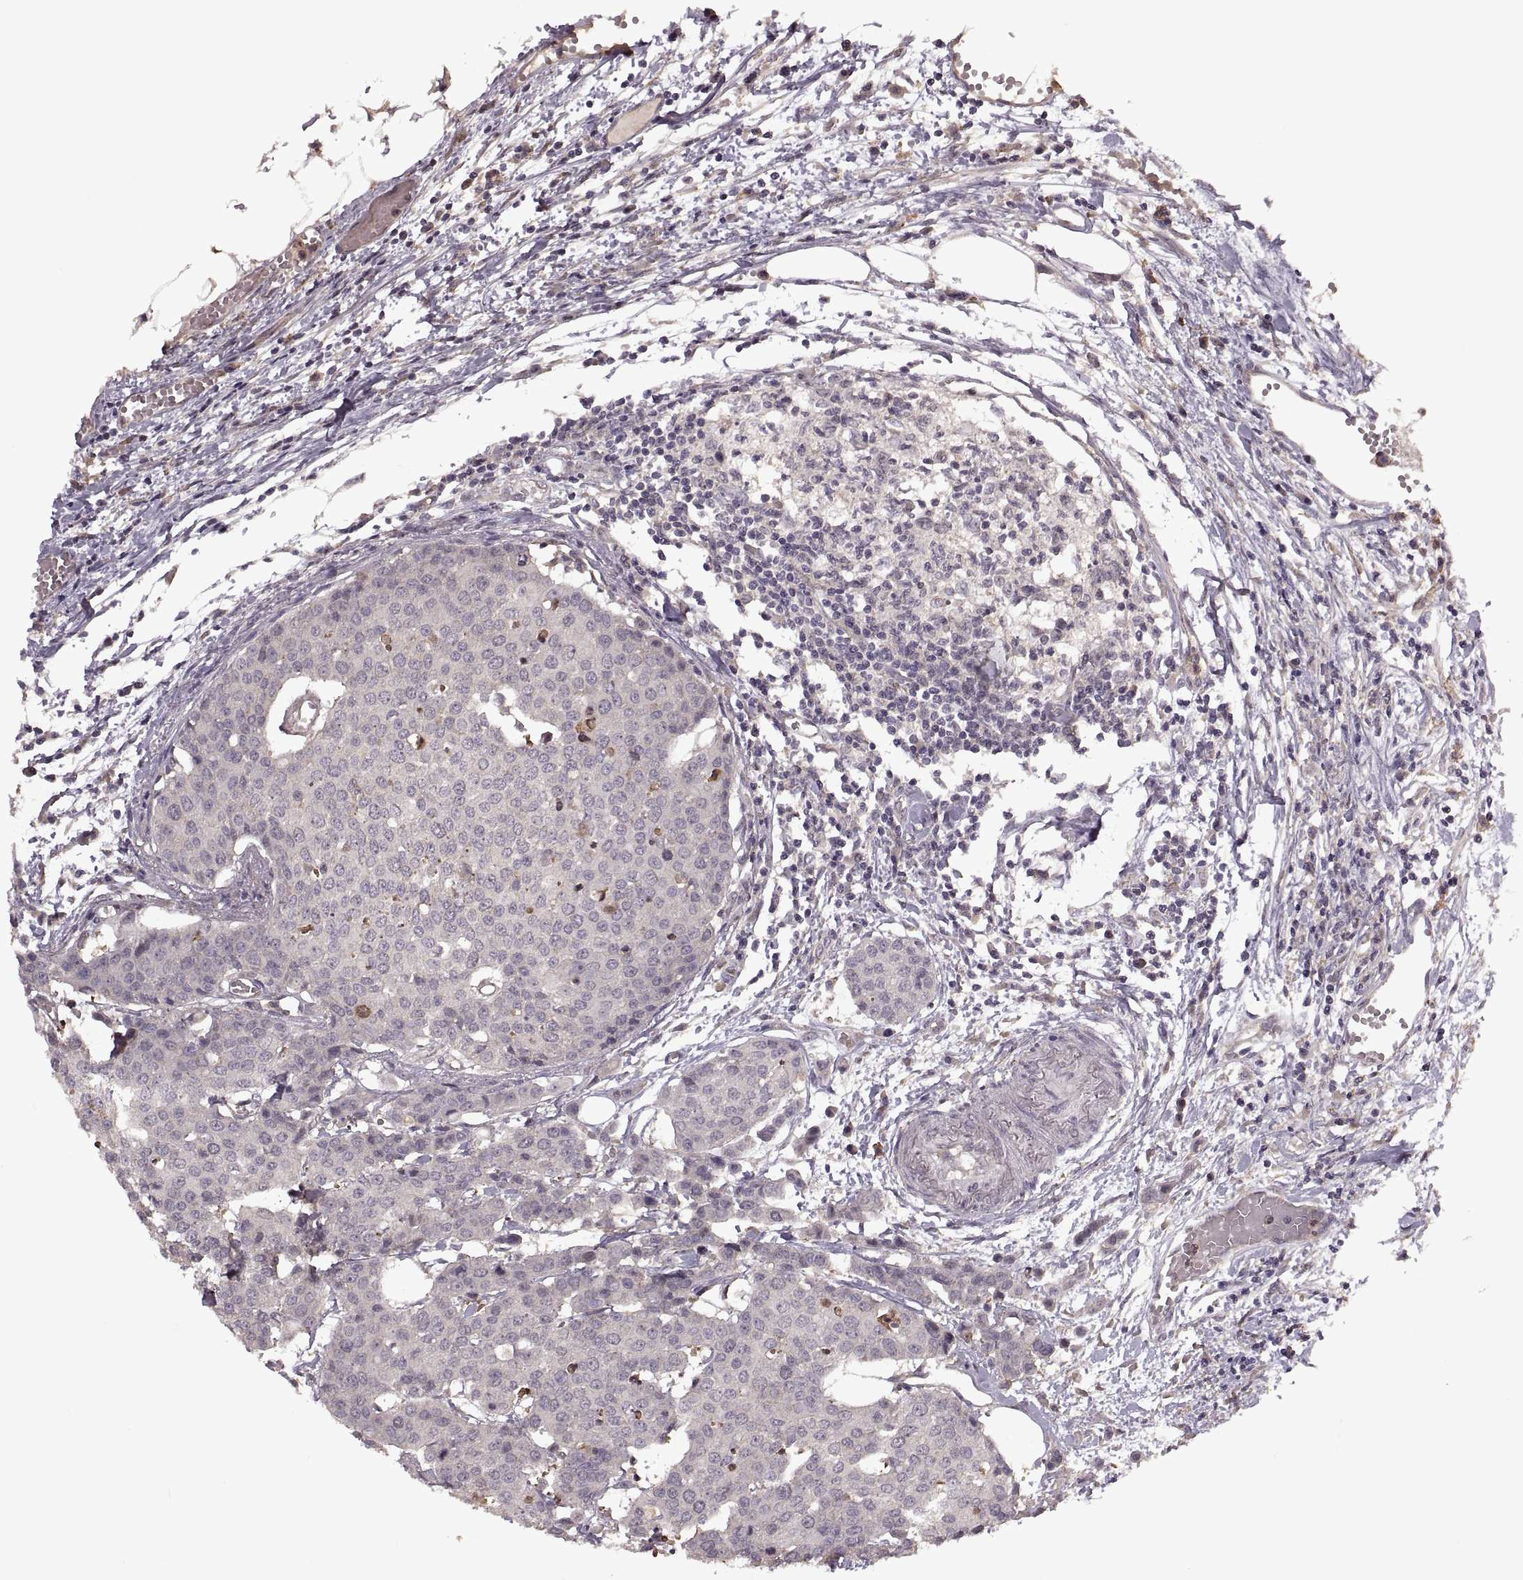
{"staining": {"intensity": "negative", "quantity": "none", "location": "none"}, "tissue": "carcinoid", "cell_type": "Tumor cells", "image_type": "cancer", "snomed": [{"axis": "morphology", "description": "Carcinoid, malignant, NOS"}, {"axis": "topography", "description": "Colon"}], "caption": "Tumor cells are negative for protein expression in human carcinoid (malignant). (DAB immunohistochemistry, high magnification).", "gene": "PIERCE1", "patient": {"sex": "male", "age": 81}}